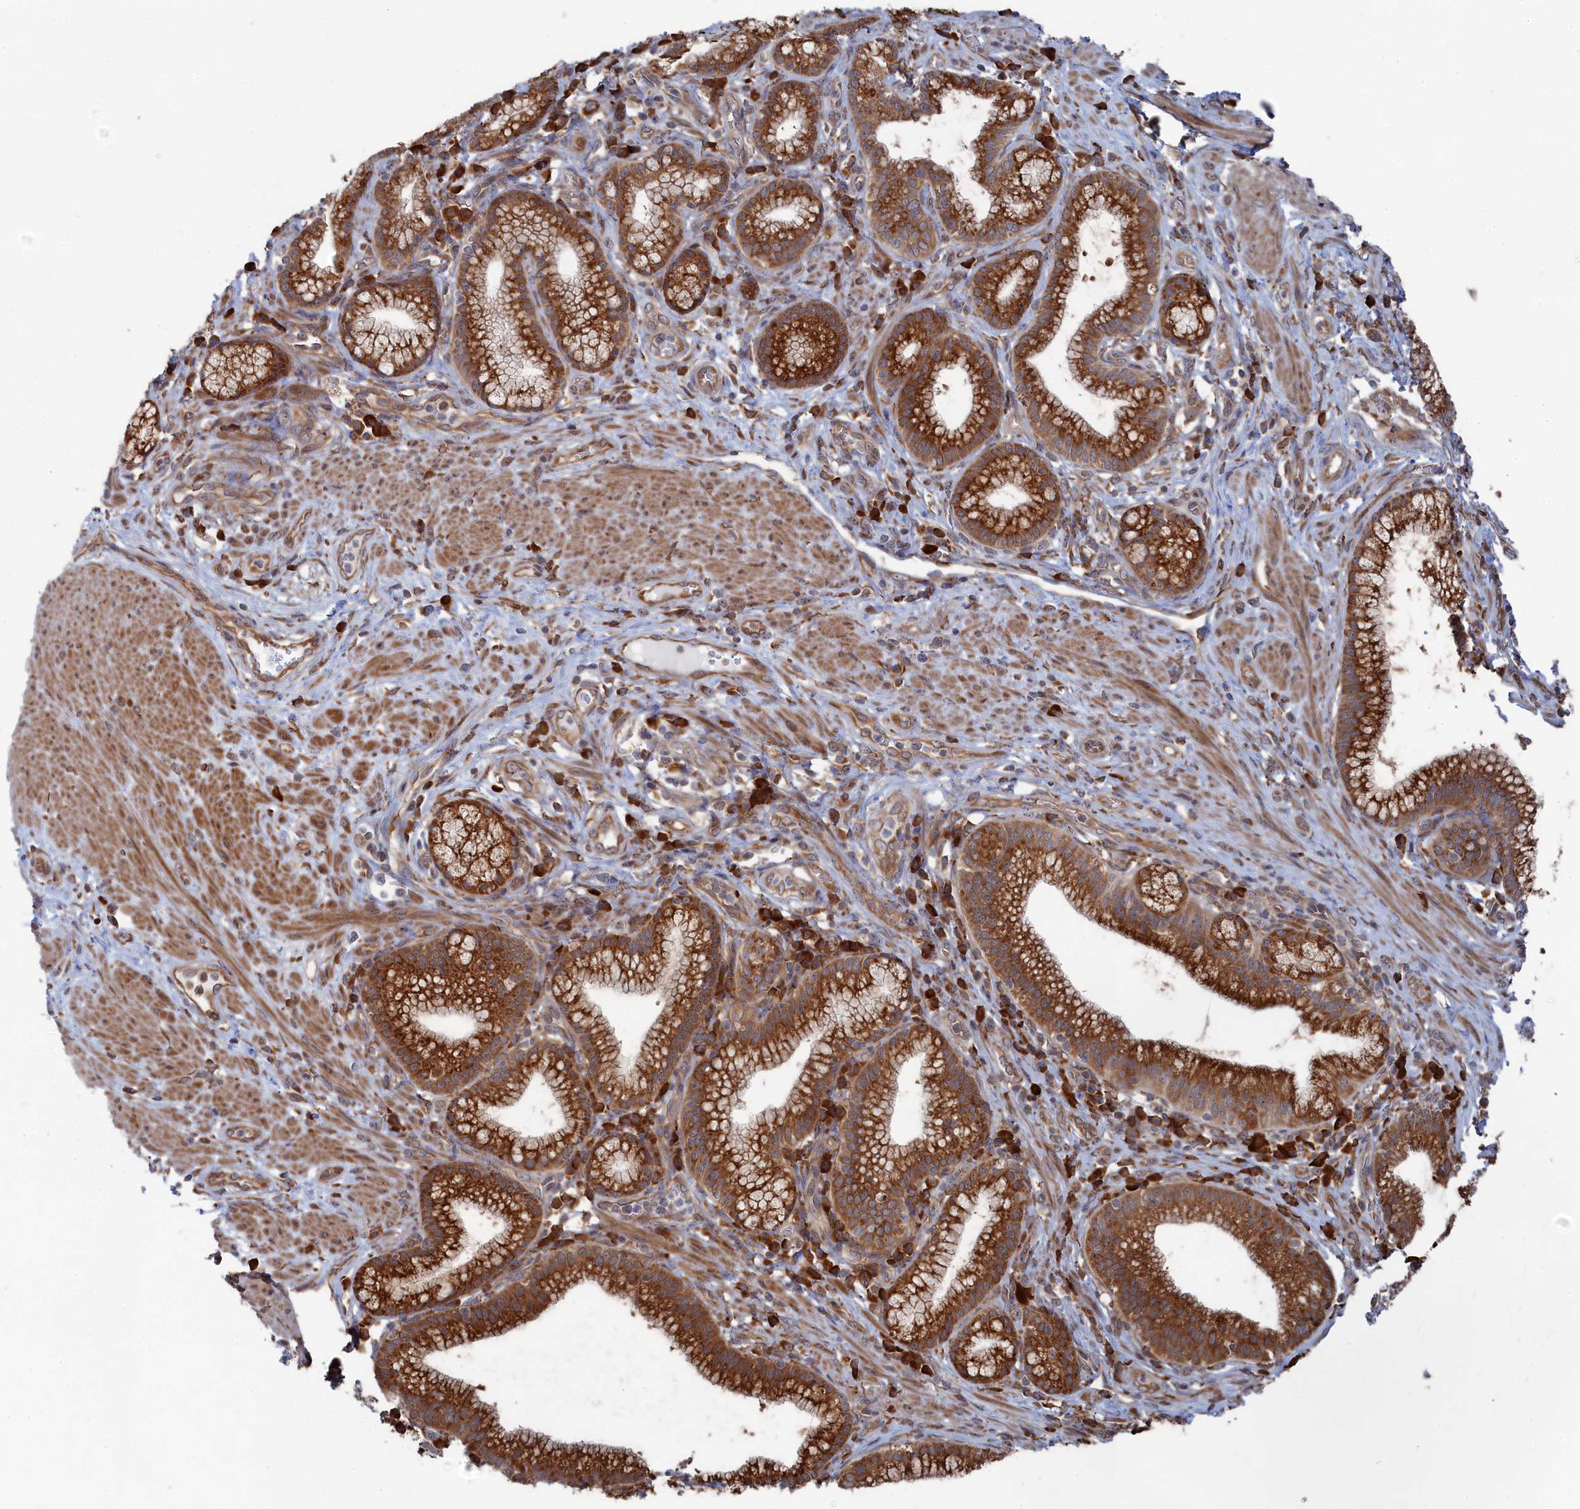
{"staining": {"intensity": "strong", "quantity": ">75%", "location": "cytoplasmic/membranous"}, "tissue": "pancreatic cancer", "cell_type": "Tumor cells", "image_type": "cancer", "snomed": [{"axis": "morphology", "description": "Adenocarcinoma, NOS"}, {"axis": "topography", "description": "Pancreas"}], "caption": "Pancreatic adenocarcinoma was stained to show a protein in brown. There is high levels of strong cytoplasmic/membranous expression in approximately >75% of tumor cells. (brown staining indicates protein expression, while blue staining denotes nuclei).", "gene": "BPIFB6", "patient": {"sex": "male", "age": 72}}